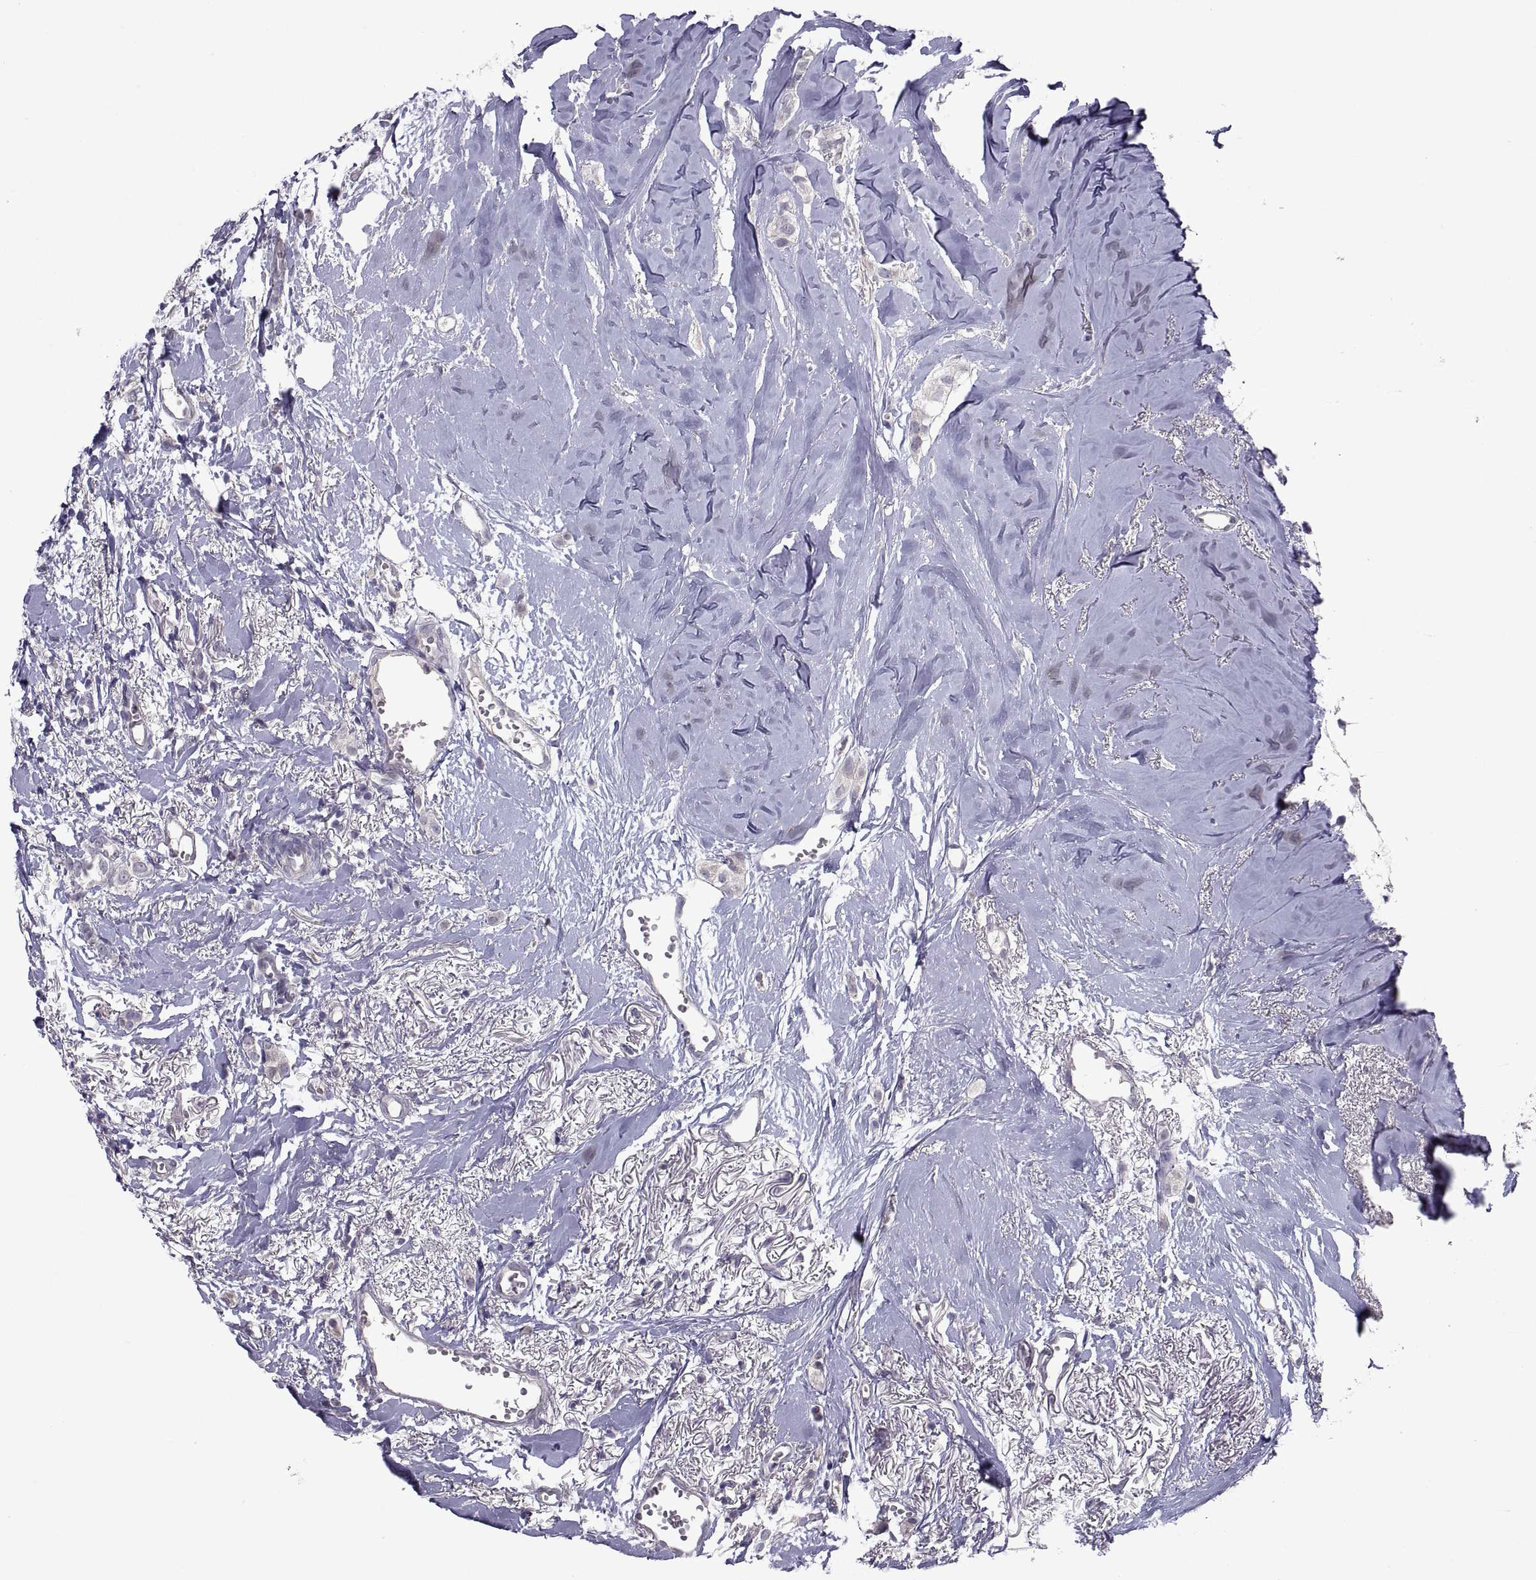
{"staining": {"intensity": "negative", "quantity": "none", "location": "none"}, "tissue": "breast cancer", "cell_type": "Tumor cells", "image_type": "cancer", "snomed": [{"axis": "morphology", "description": "Duct carcinoma"}, {"axis": "topography", "description": "Breast"}], "caption": "IHC photomicrograph of breast cancer stained for a protein (brown), which demonstrates no expression in tumor cells. The staining is performed using DAB brown chromogen with nuclei counter-stained in using hematoxylin.", "gene": "NPTX2", "patient": {"sex": "female", "age": 85}}